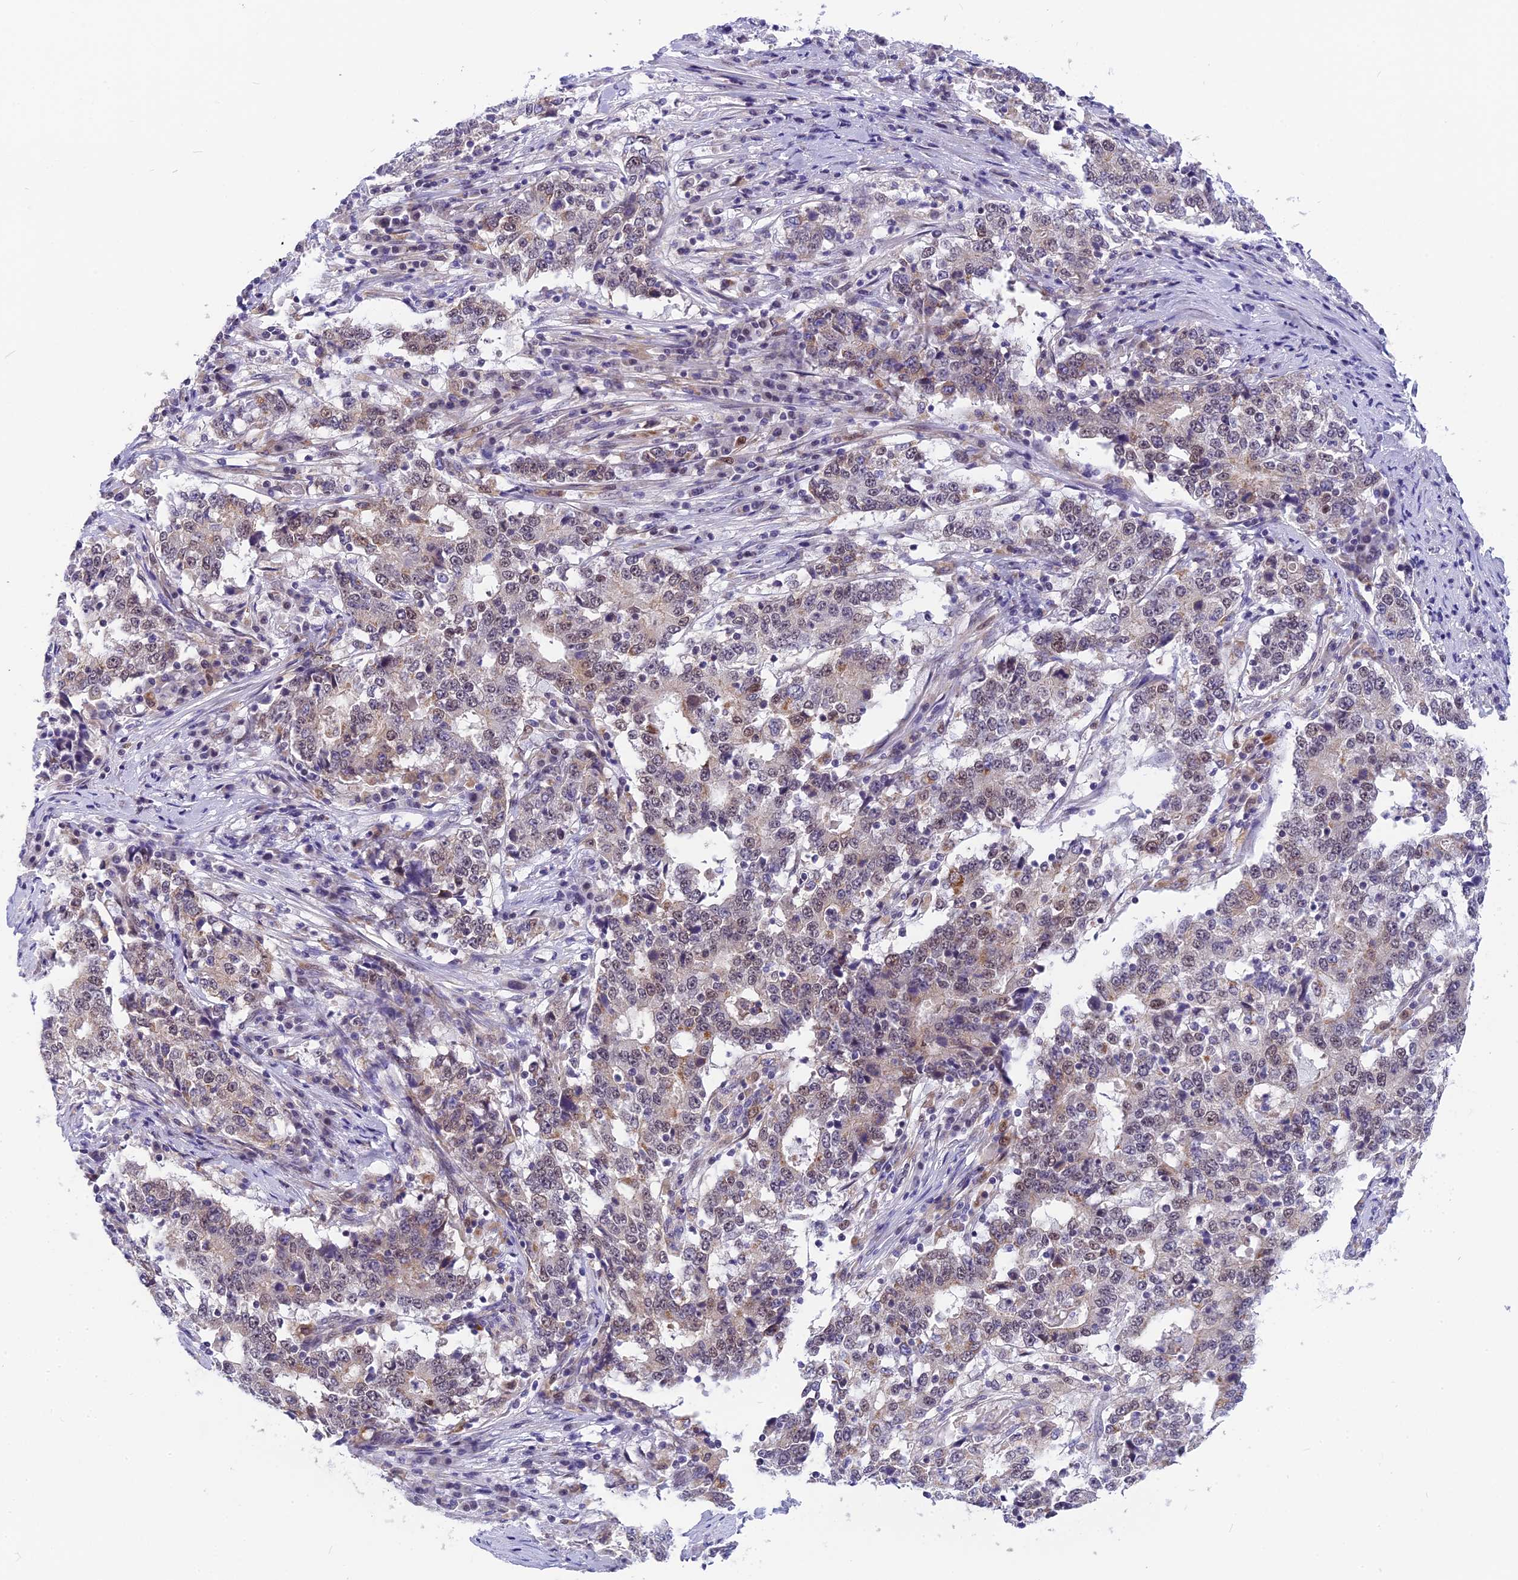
{"staining": {"intensity": "weak", "quantity": "<25%", "location": "nuclear"}, "tissue": "stomach cancer", "cell_type": "Tumor cells", "image_type": "cancer", "snomed": [{"axis": "morphology", "description": "Adenocarcinoma, NOS"}, {"axis": "topography", "description": "Stomach"}], "caption": "High magnification brightfield microscopy of adenocarcinoma (stomach) stained with DAB (3,3'-diaminobenzidine) (brown) and counterstained with hematoxylin (blue): tumor cells show no significant expression.", "gene": "CMC1", "patient": {"sex": "male", "age": 59}}